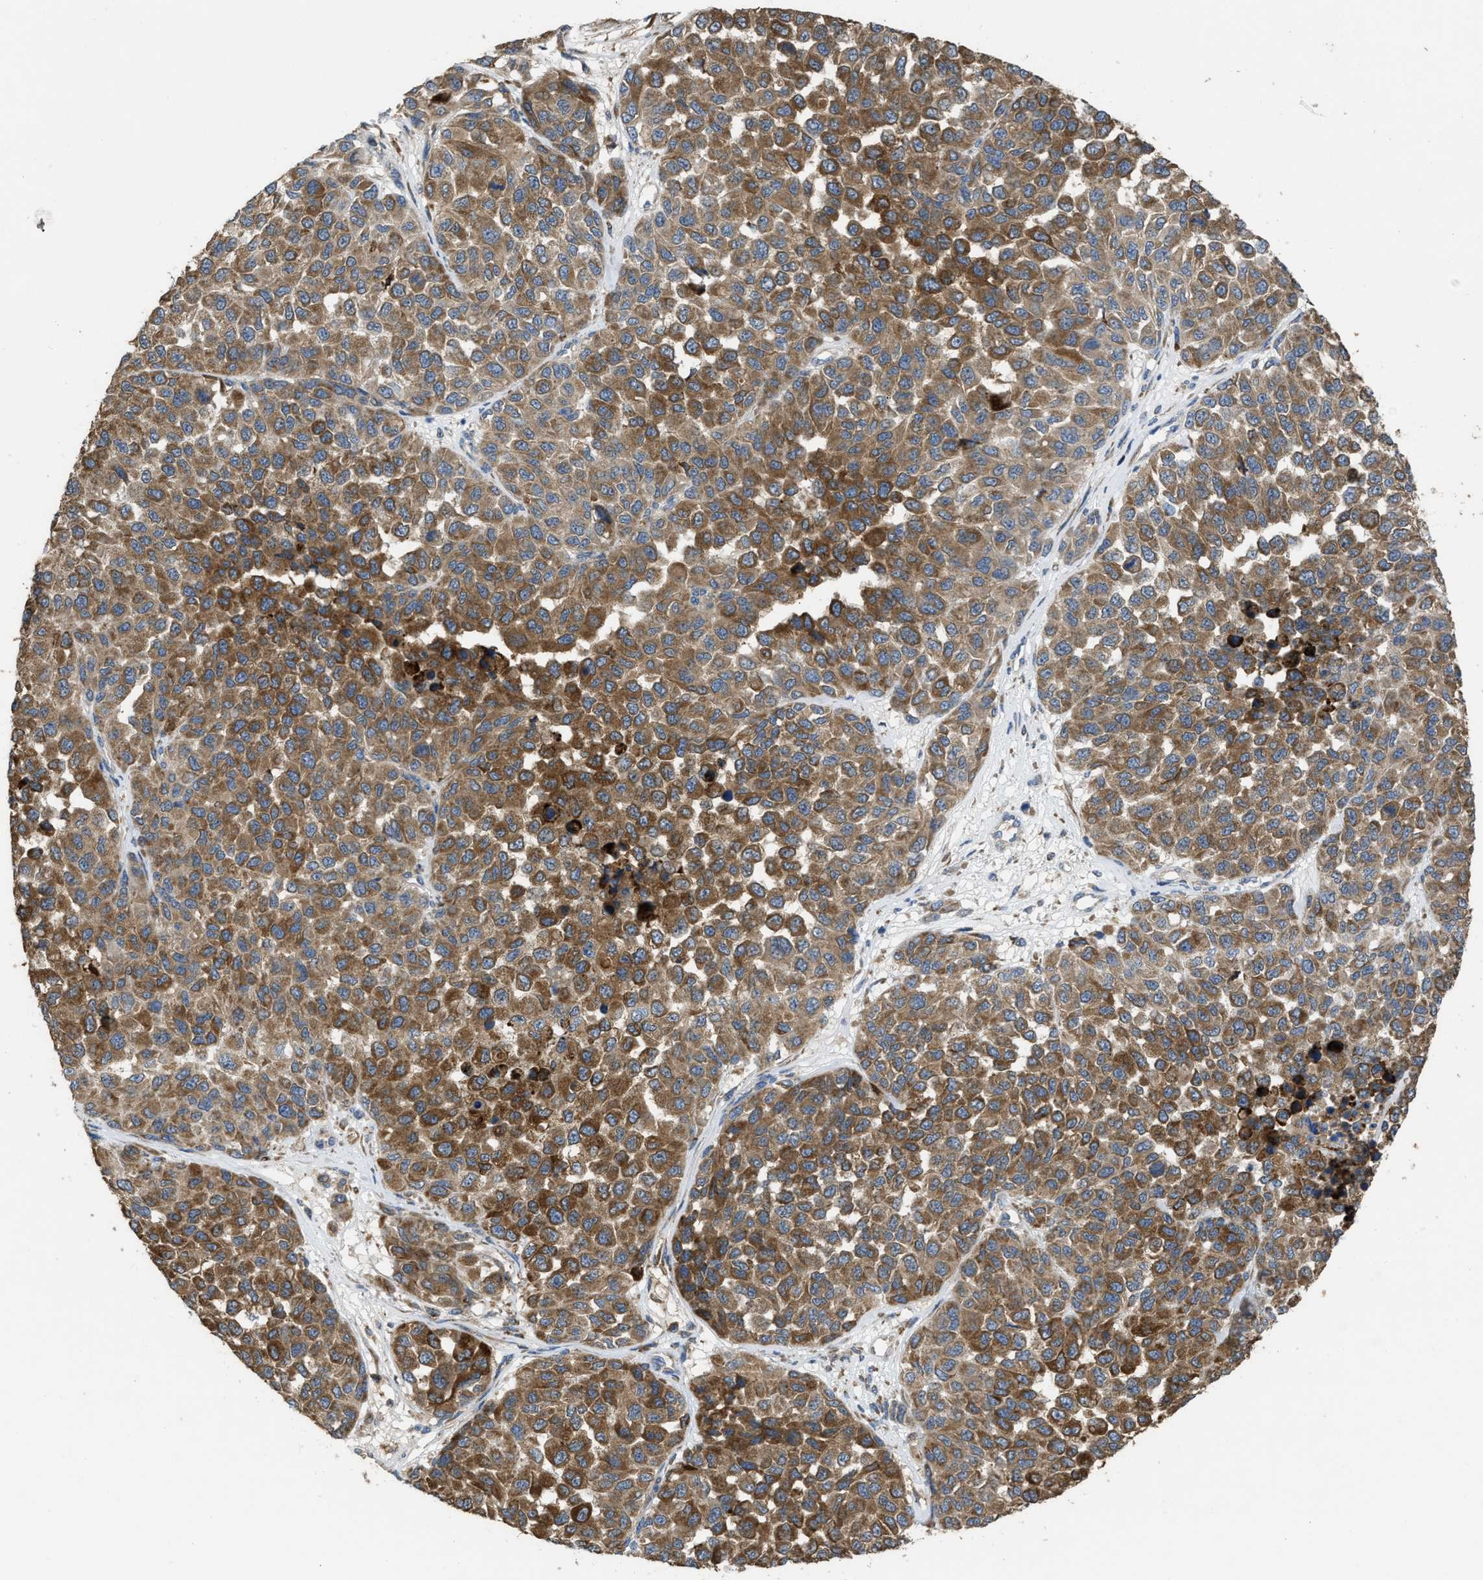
{"staining": {"intensity": "moderate", "quantity": ">75%", "location": "cytoplasmic/membranous"}, "tissue": "melanoma", "cell_type": "Tumor cells", "image_type": "cancer", "snomed": [{"axis": "morphology", "description": "Malignant melanoma, NOS"}, {"axis": "topography", "description": "Skin"}], "caption": "This photomicrograph shows immunohistochemistry (IHC) staining of human malignant melanoma, with medium moderate cytoplasmic/membranous expression in about >75% of tumor cells.", "gene": "AK2", "patient": {"sex": "male", "age": 62}}